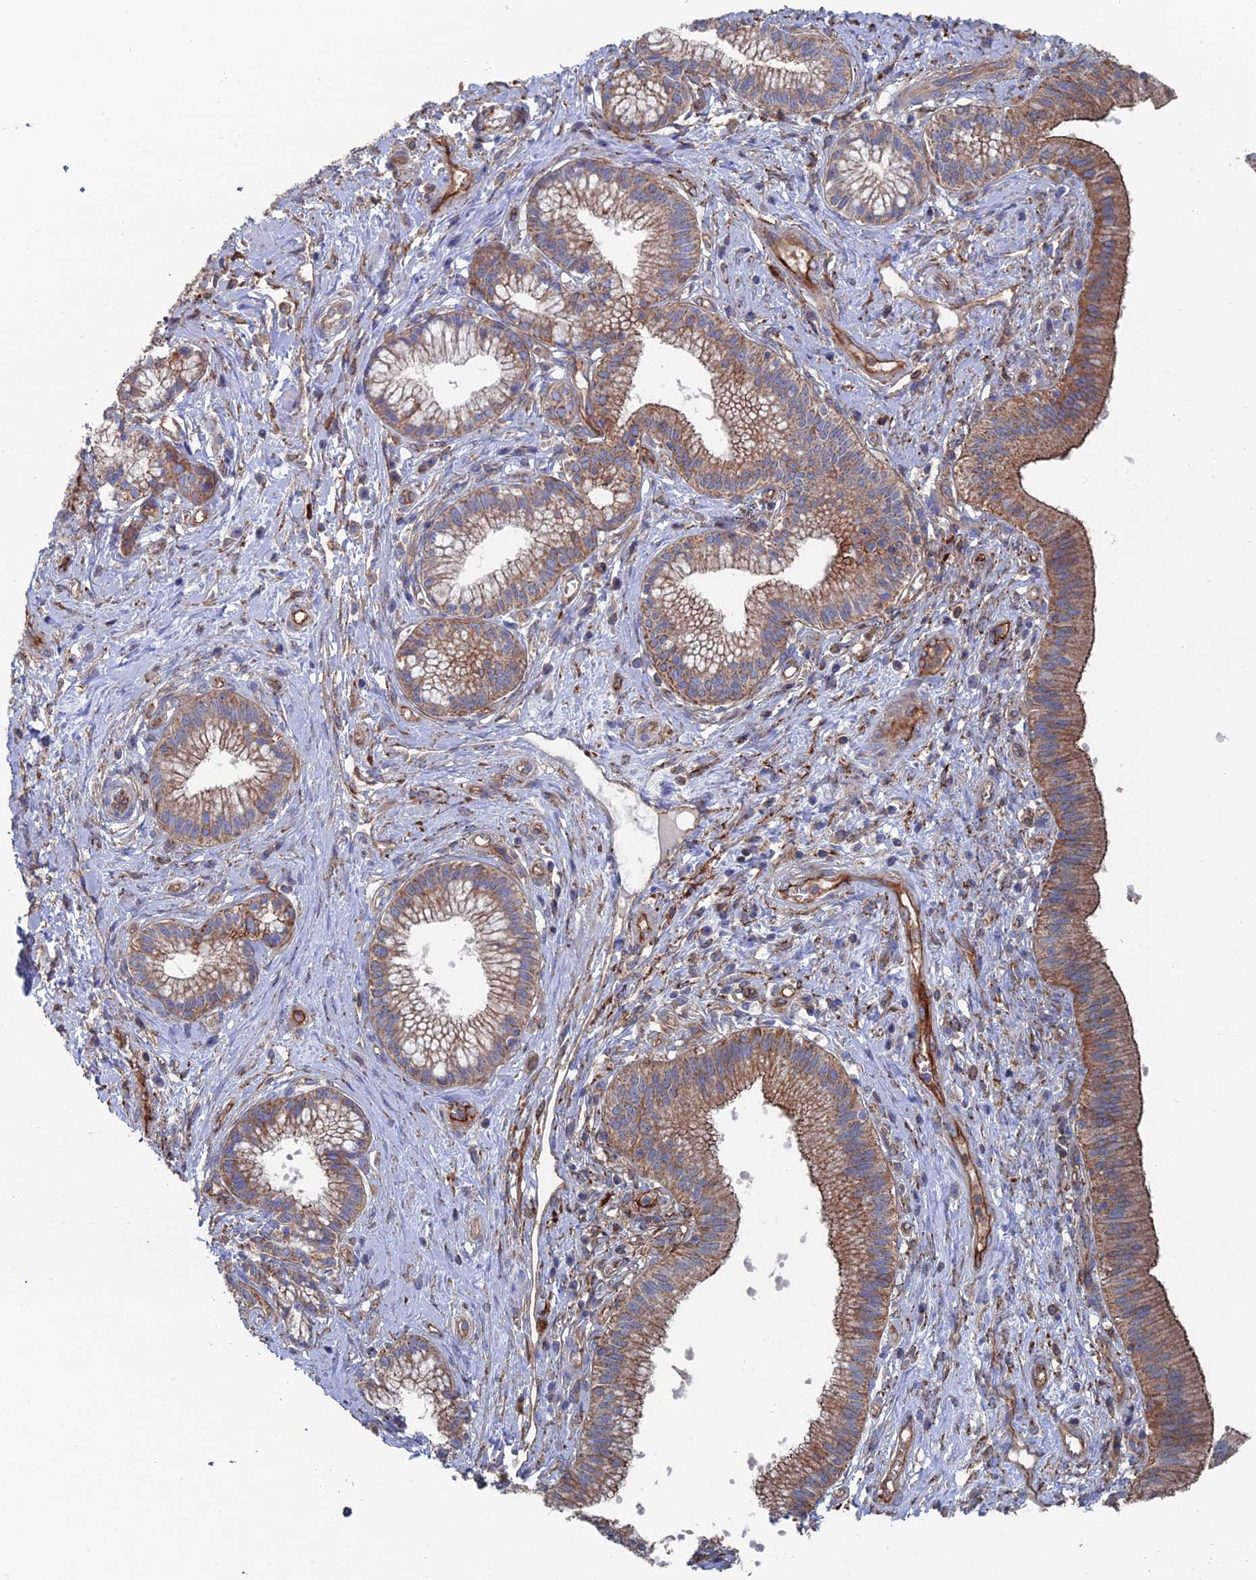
{"staining": {"intensity": "moderate", "quantity": ">75%", "location": "cytoplasmic/membranous"}, "tissue": "pancreatic cancer", "cell_type": "Tumor cells", "image_type": "cancer", "snomed": [{"axis": "morphology", "description": "Adenocarcinoma, NOS"}, {"axis": "topography", "description": "Pancreas"}], "caption": "Tumor cells reveal moderate cytoplasmic/membranous positivity in approximately >75% of cells in pancreatic adenocarcinoma.", "gene": "SNX11", "patient": {"sex": "male", "age": 72}}